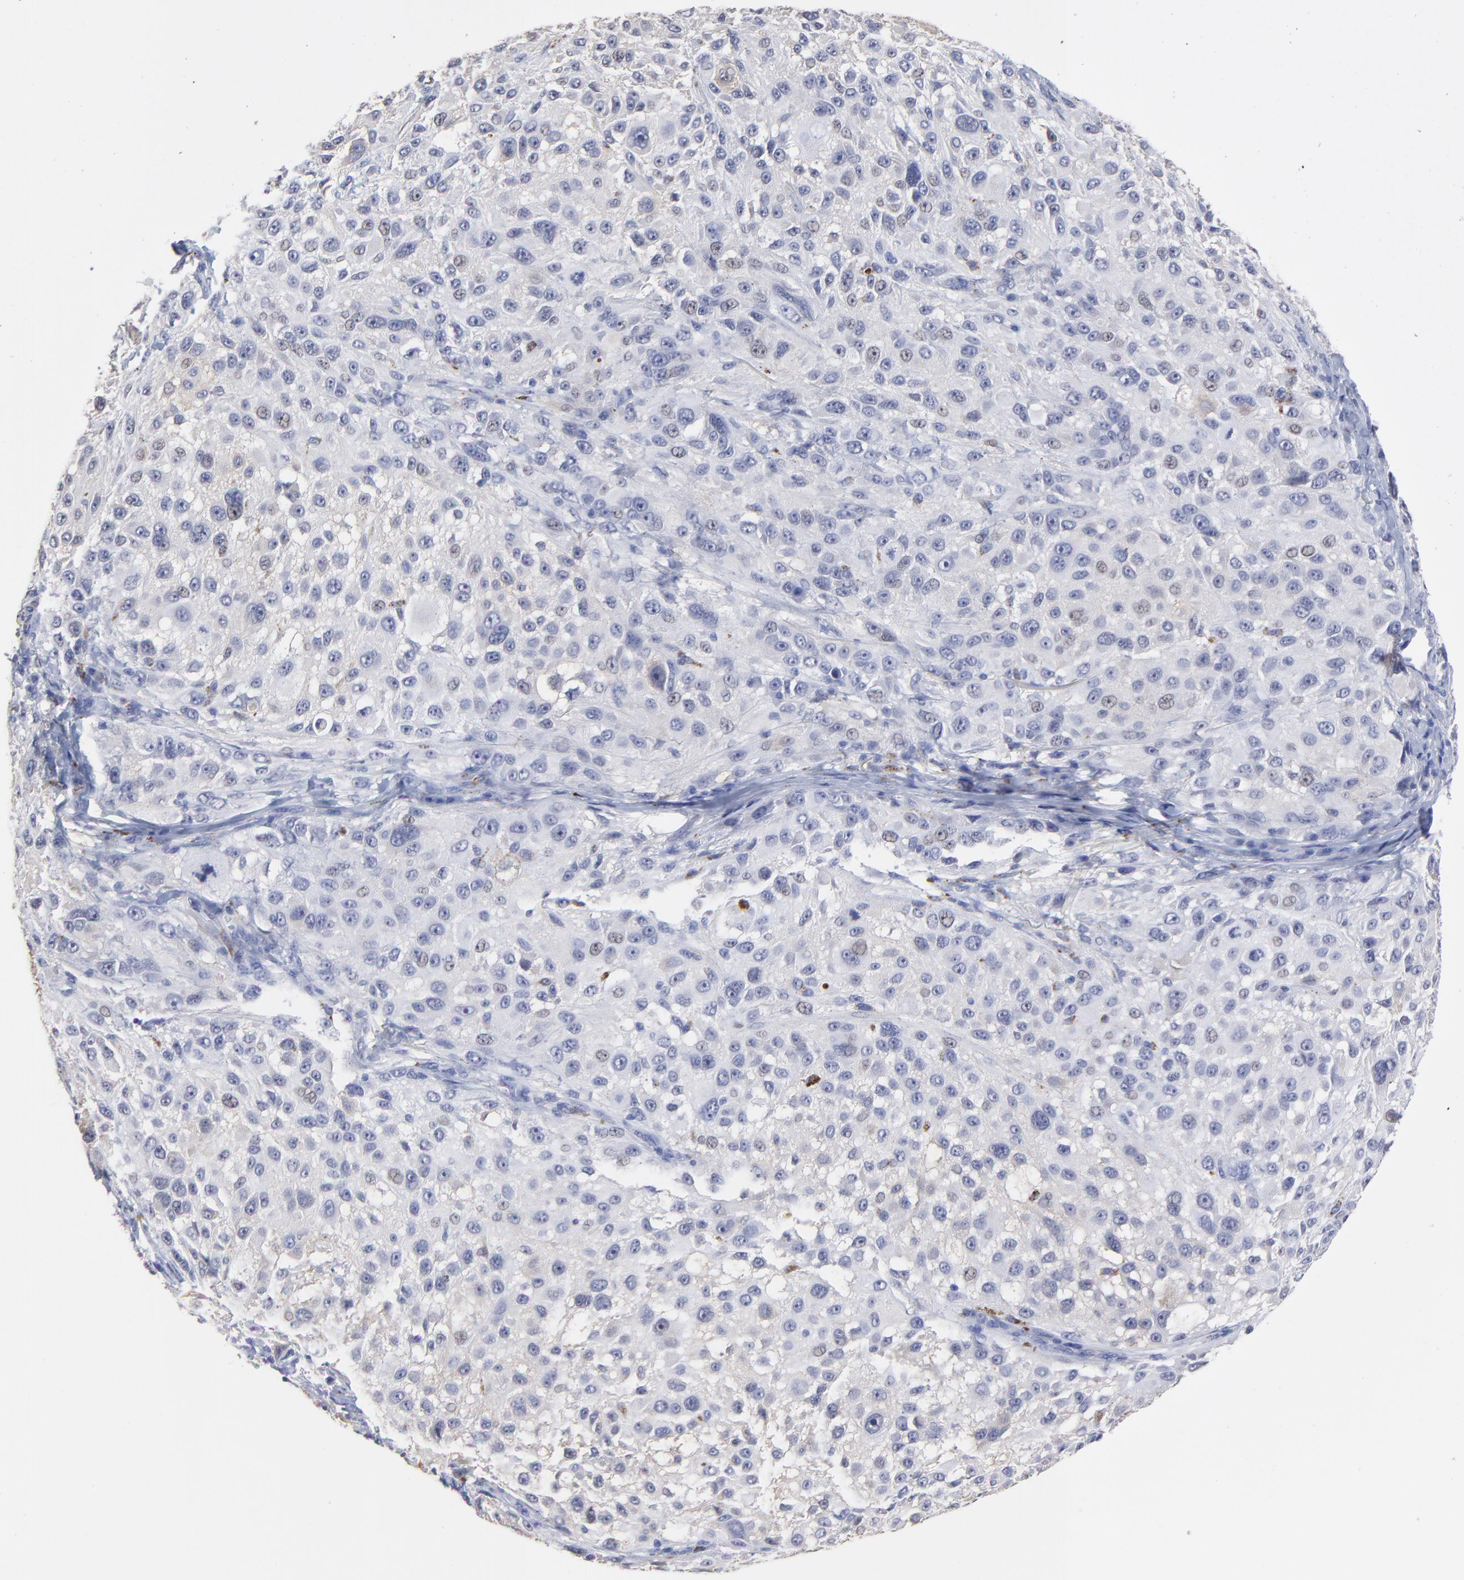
{"staining": {"intensity": "negative", "quantity": "none", "location": "none"}, "tissue": "melanoma", "cell_type": "Tumor cells", "image_type": "cancer", "snomed": [{"axis": "morphology", "description": "Necrosis, NOS"}, {"axis": "morphology", "description": "Malignant melanoma, NOS"}, {"axis": "topography", "description": "Skin"}], "caption": "IHC of malignant melanoma shows no positivity in tumor cells.", "gene": "SMARCA1", "patient": {"sex": "female", "age": 87}}